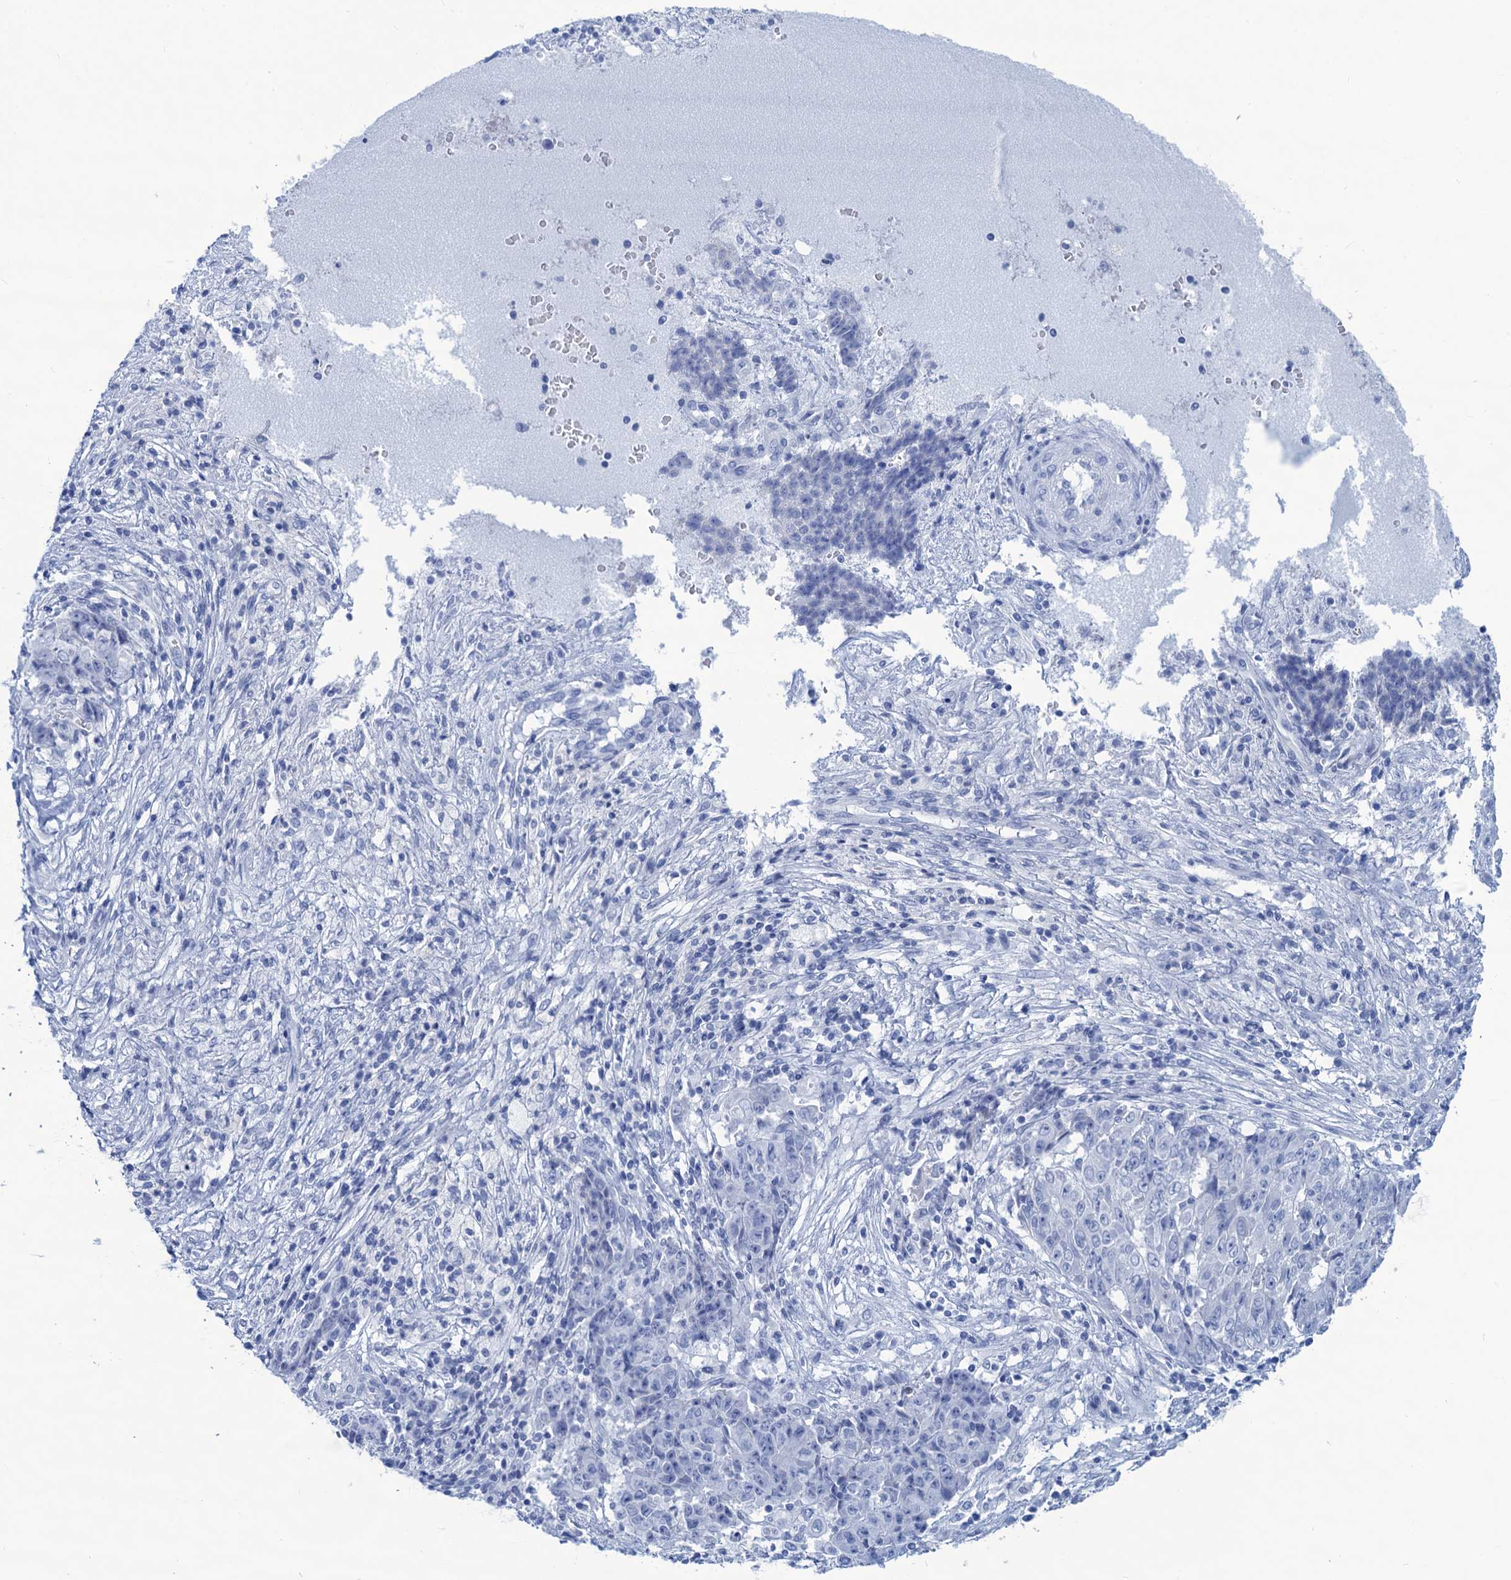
{"staining": {"intensity": "negative", "quantity": "none", "location": "none"}, "tissue": "ovarian cancer", "cell_type": "Tumor cells", "image_type": "cancer", "snomed": [{"axis": "morphology", "description": "Carcinoma, endometroid"}, {"axis": "topography", "description": "Ovary"}], "caption": "The image shows no significant positivity in tumor cells of ovarian cancer.", "gene": "CABYR", "patient": {"sex": "female", "age": 42}}